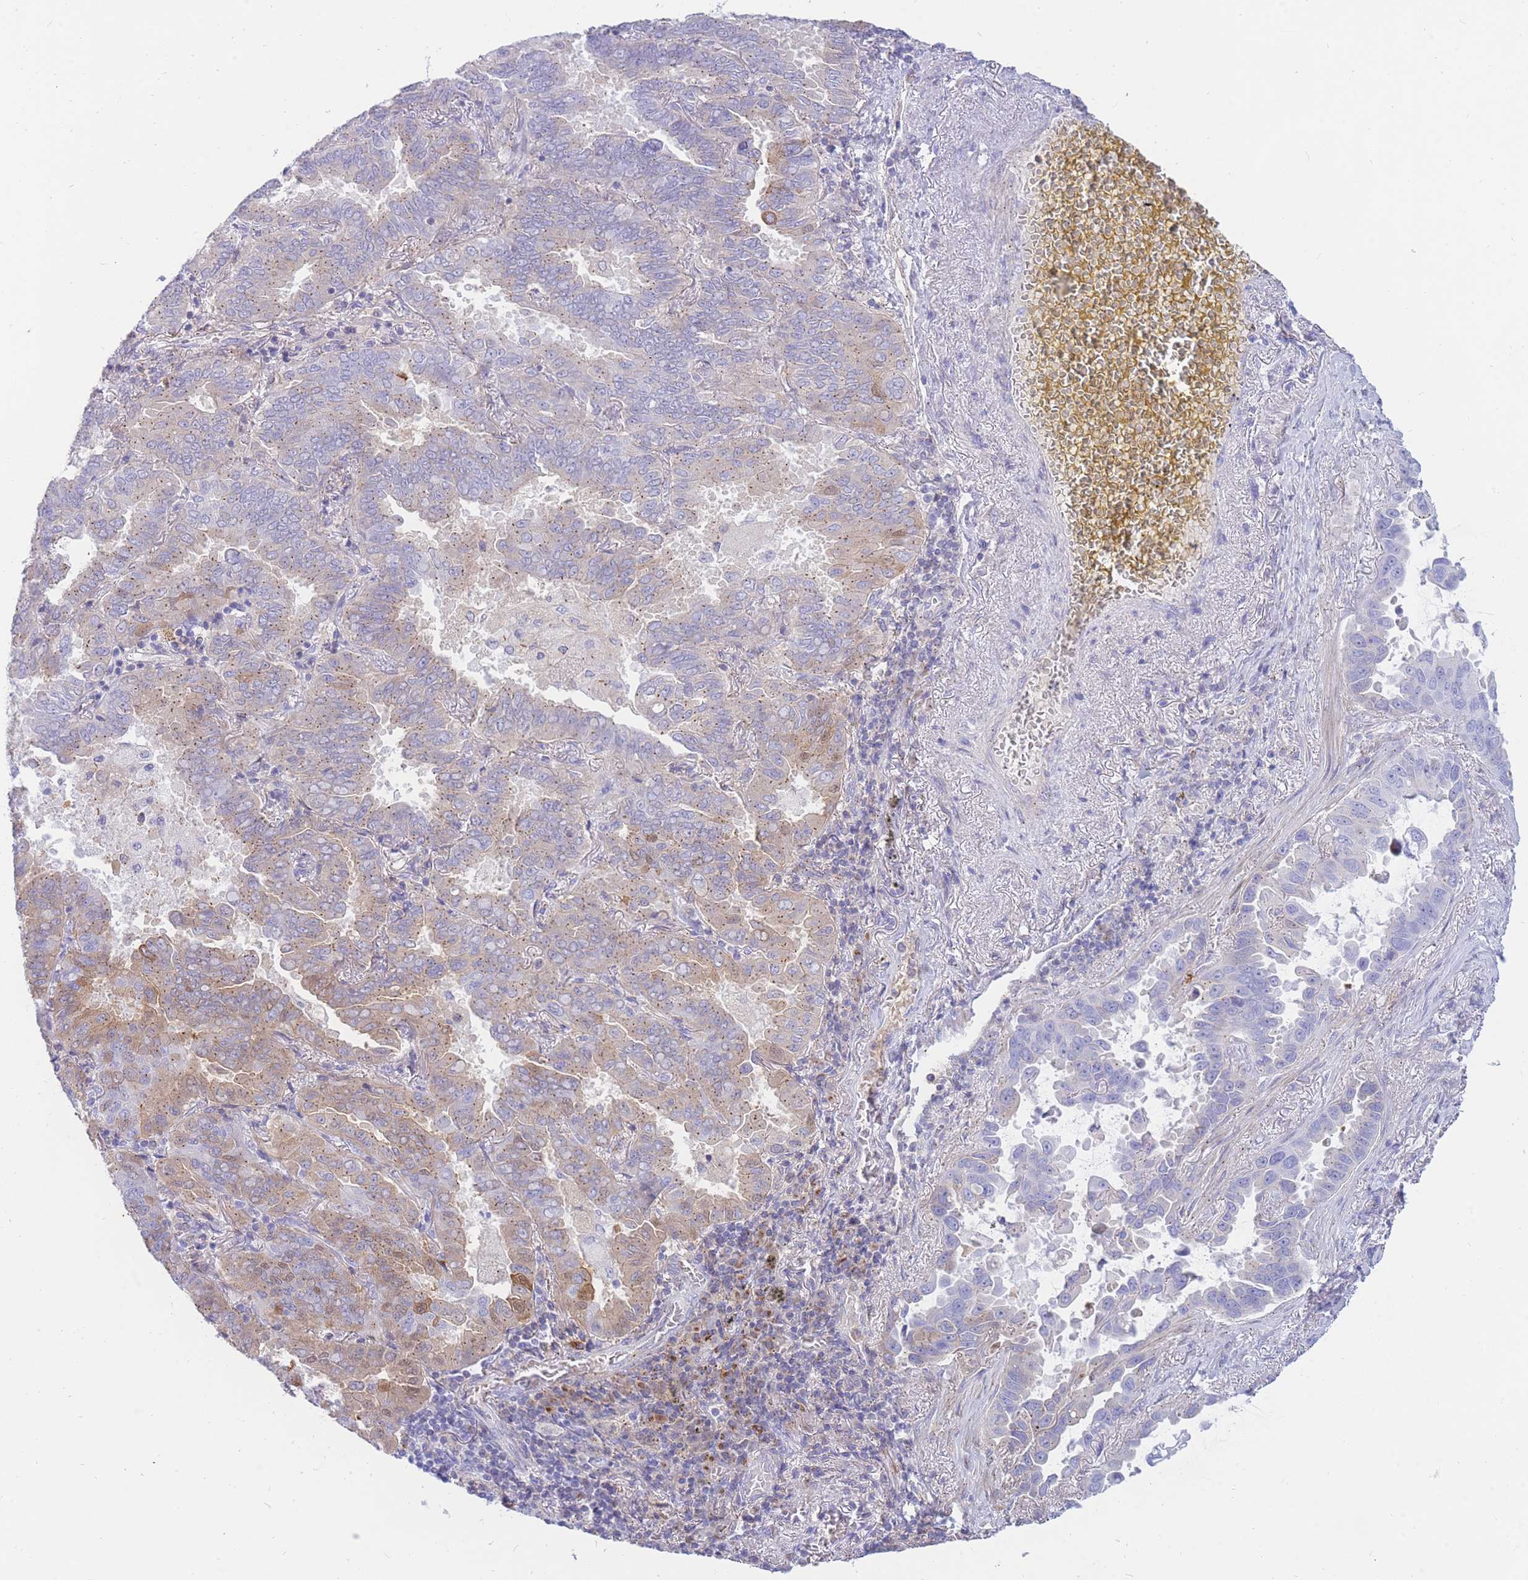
{"staining": {"intensity": "weak", "quantity": "<25%", "location": "cytoplasmic/membranous"}, "tissue": "lung cancer", "cell_type": "Tumor cells", "image_type": "cancer", "snomed": [{"axis": "morphology", "description": "Adenocarcinoma, NOS"}, {"axis": "topography", "description": "Lung"}], "caption": "Lung cancer was stained to show a protein in brown. There is no significant staining in tumor cells. (DAB (3,3'-diaminobenzidine) immunohistochemistry with hematoxylin counter stain).", "gene": "NKX1-2", "patient": {"sex": "male", "age": 64}}